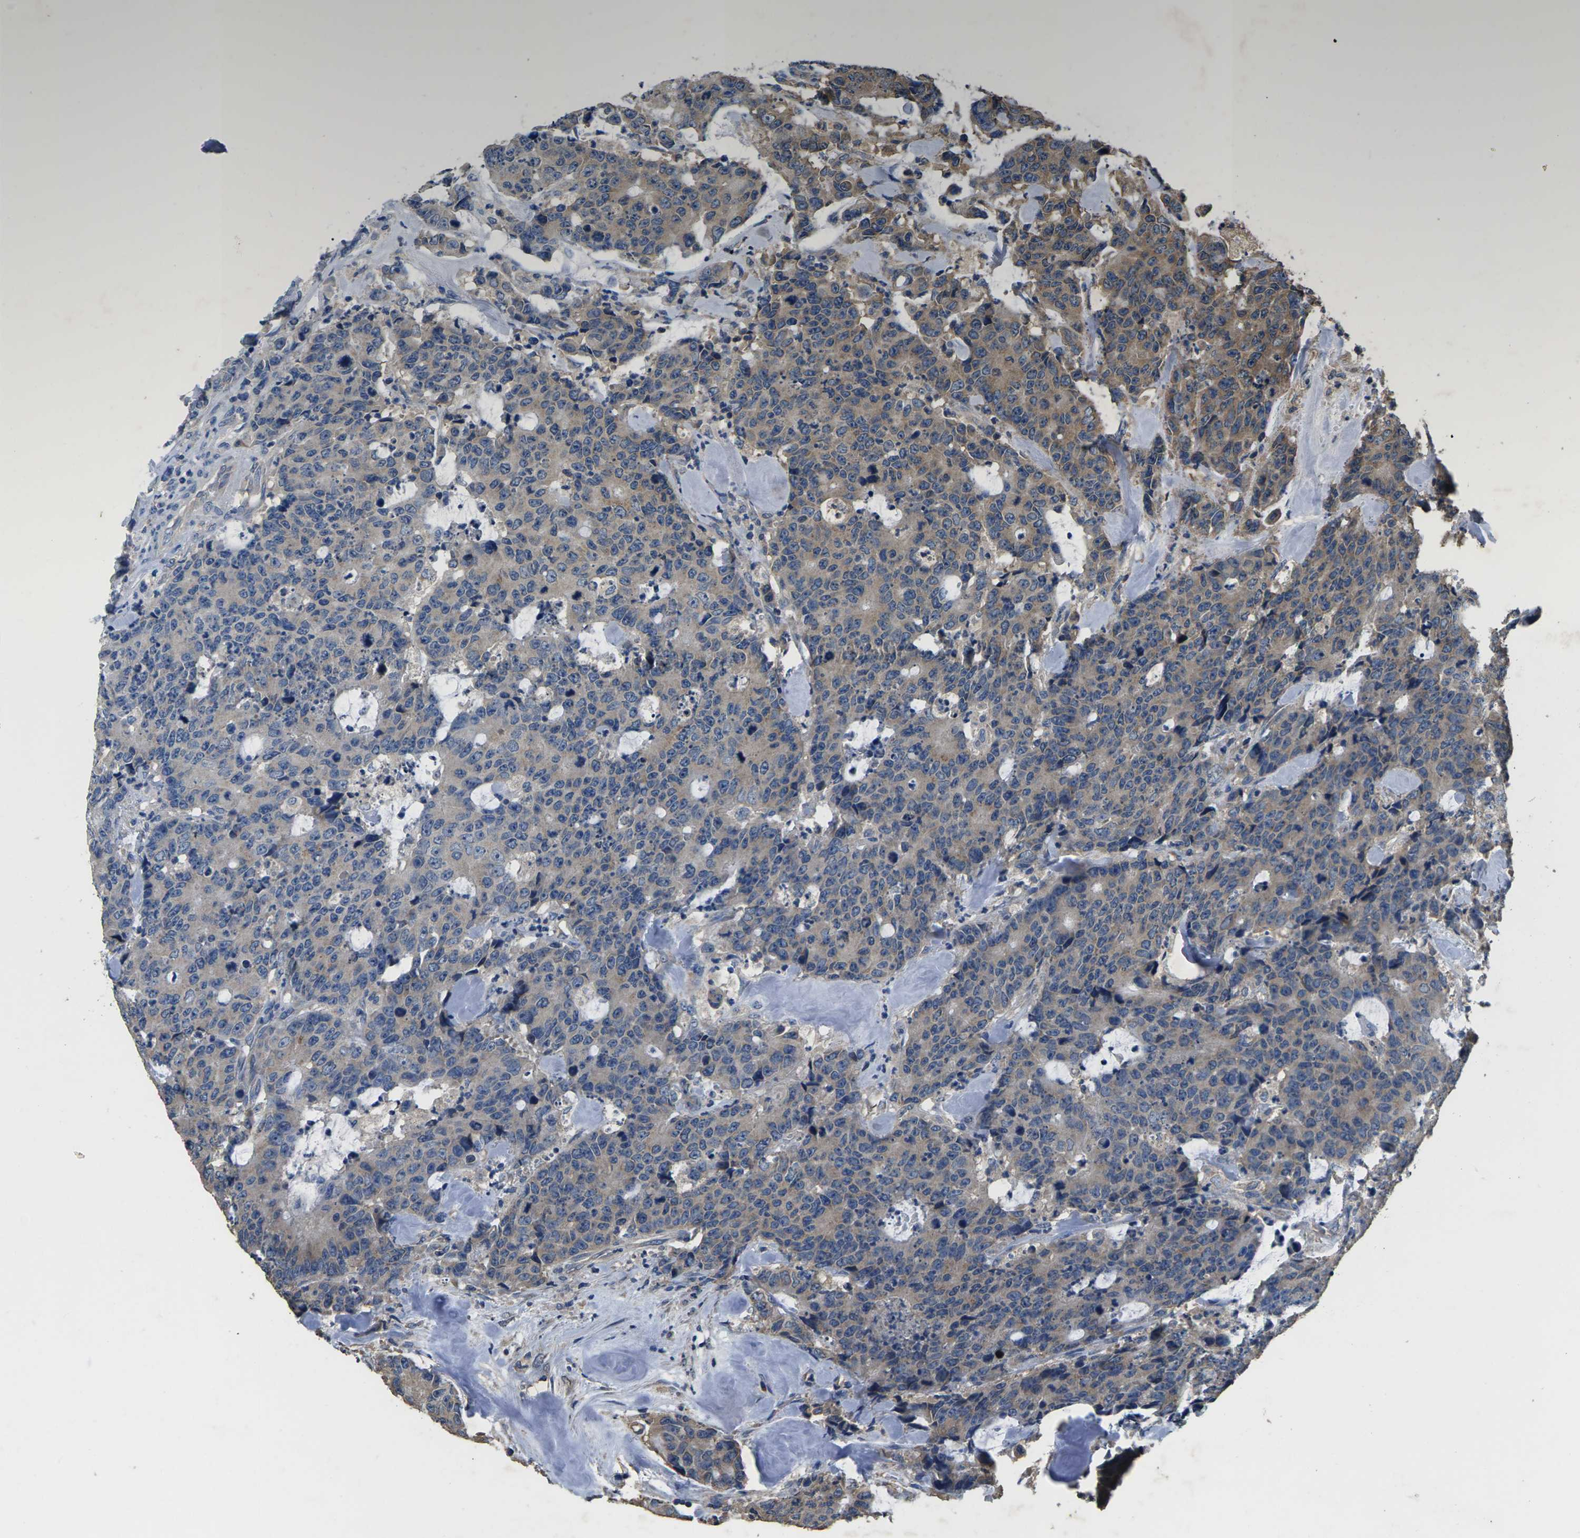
{"staining": {"intensity": "weak", "quantity": "25%-75%", "location": "cytoplasmic/membranous"}, "tissue": "colorectal cancer", "cell_type": "Tumor cells", "image_type": "cancer", "snomed": [{"axis": "morphology", "description": "Adenocarcinoma, NOS"}, {"axis": "topography", "description": "Colon"}], "caption": "DAB (3,3'-diaminobenzidine) immunohistochemical staining of human colorectal cancer displays weak cytoplasmic/membranous protein expression in about 25%-75% of tumor cells. The protein of interest is shown in brown color, while the nuclei are stained blue.", "gene": "B4GAT1", "patient": {"sex": "female", "age": 86}}